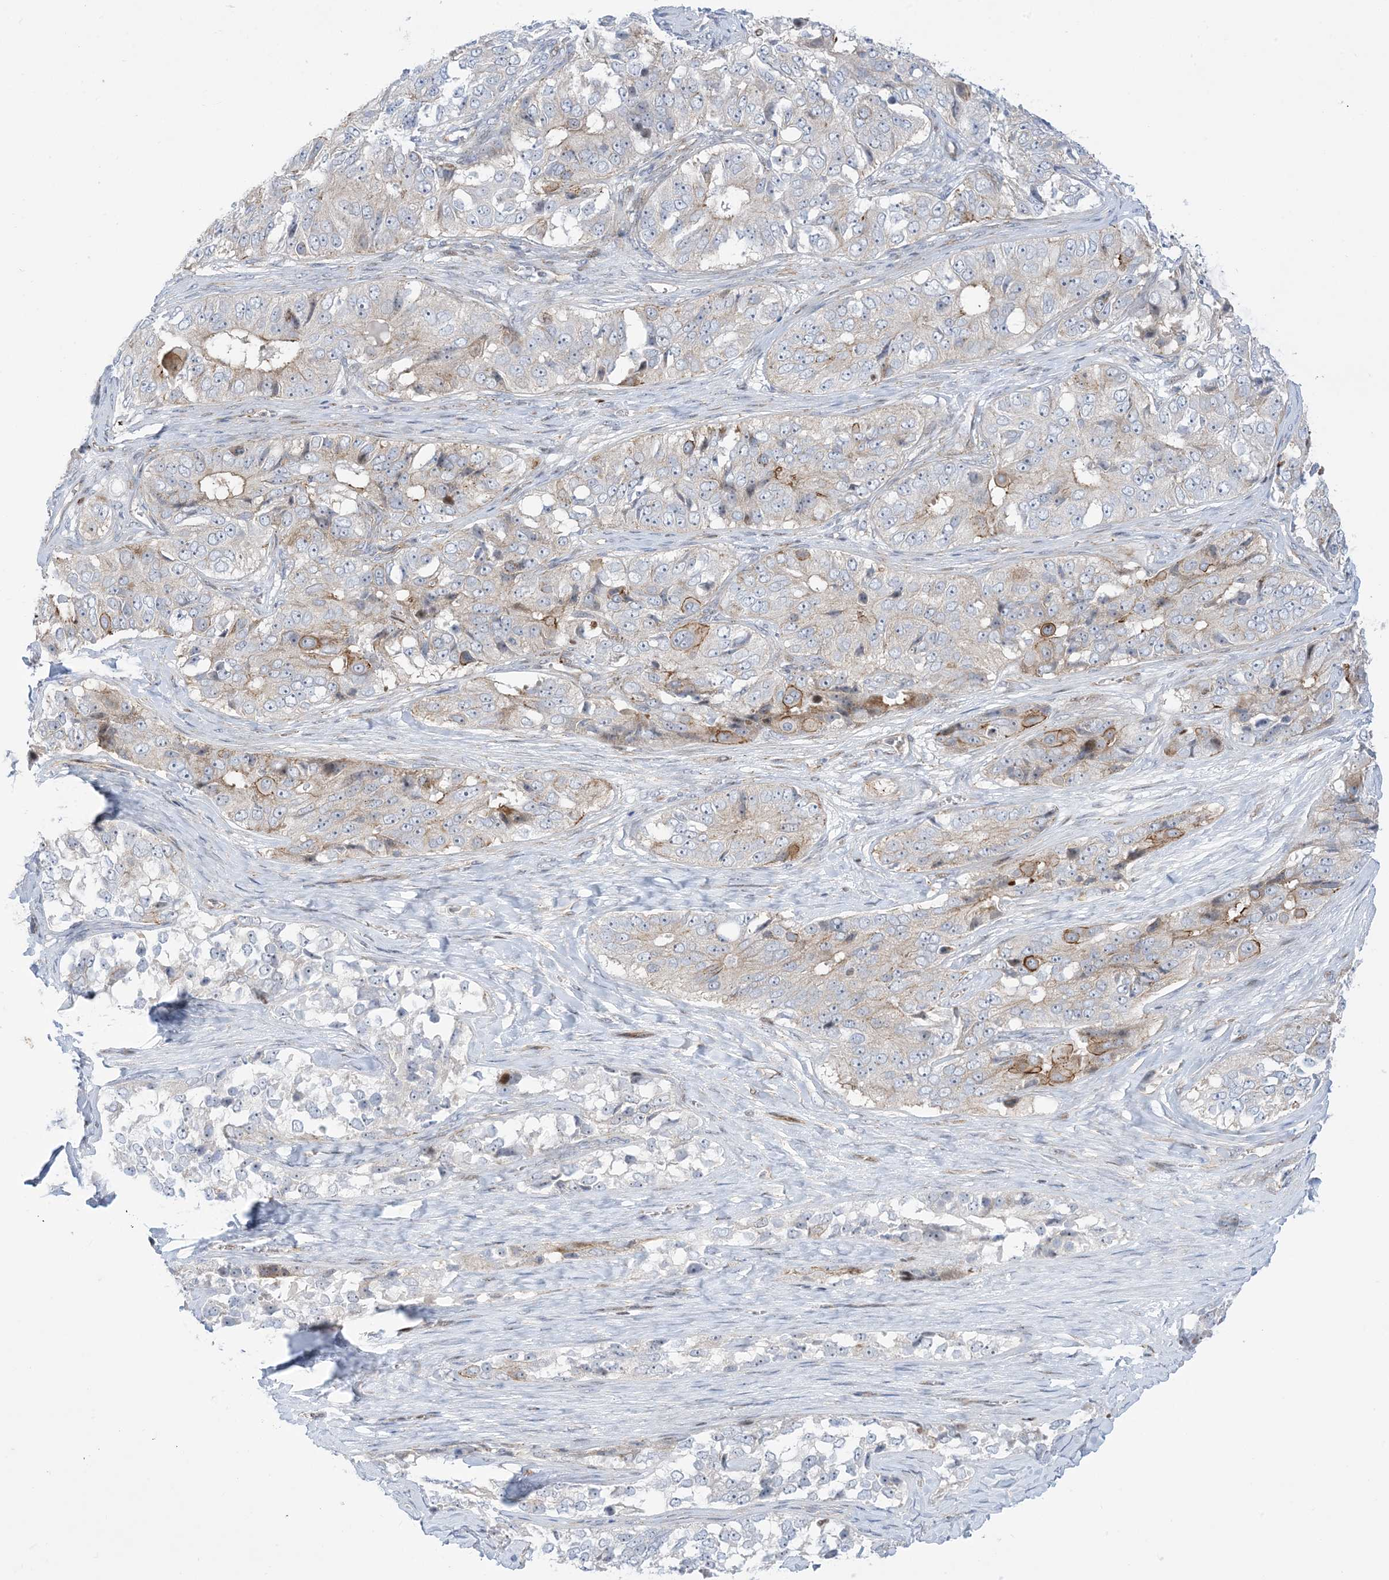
{"staining": {"intensity": "moderate", "quantity": "<25%", "location": "cytoplasmic/membranous"}, "tissue": "ovarian cancer", "cell_type": "Tumor cells", "image_type": "cancer", "snomed": [{"axis": "morphology", "description": "Carcinoma, endometroid"}, {"axis": "topography", "description": "Ovary"}], "caption": "IHC image of neoplastic tissue: endometroid carcinoma (ovarian) stained using IHC demonstrates low levels of moderate protein expression localized specifically in the cytoplasmic/membranous of tumor cells, appearing as a cytoplasmic/membranous brown color.", "gene": "MARS2", "patient": {"sex": "female", "age": 51}}